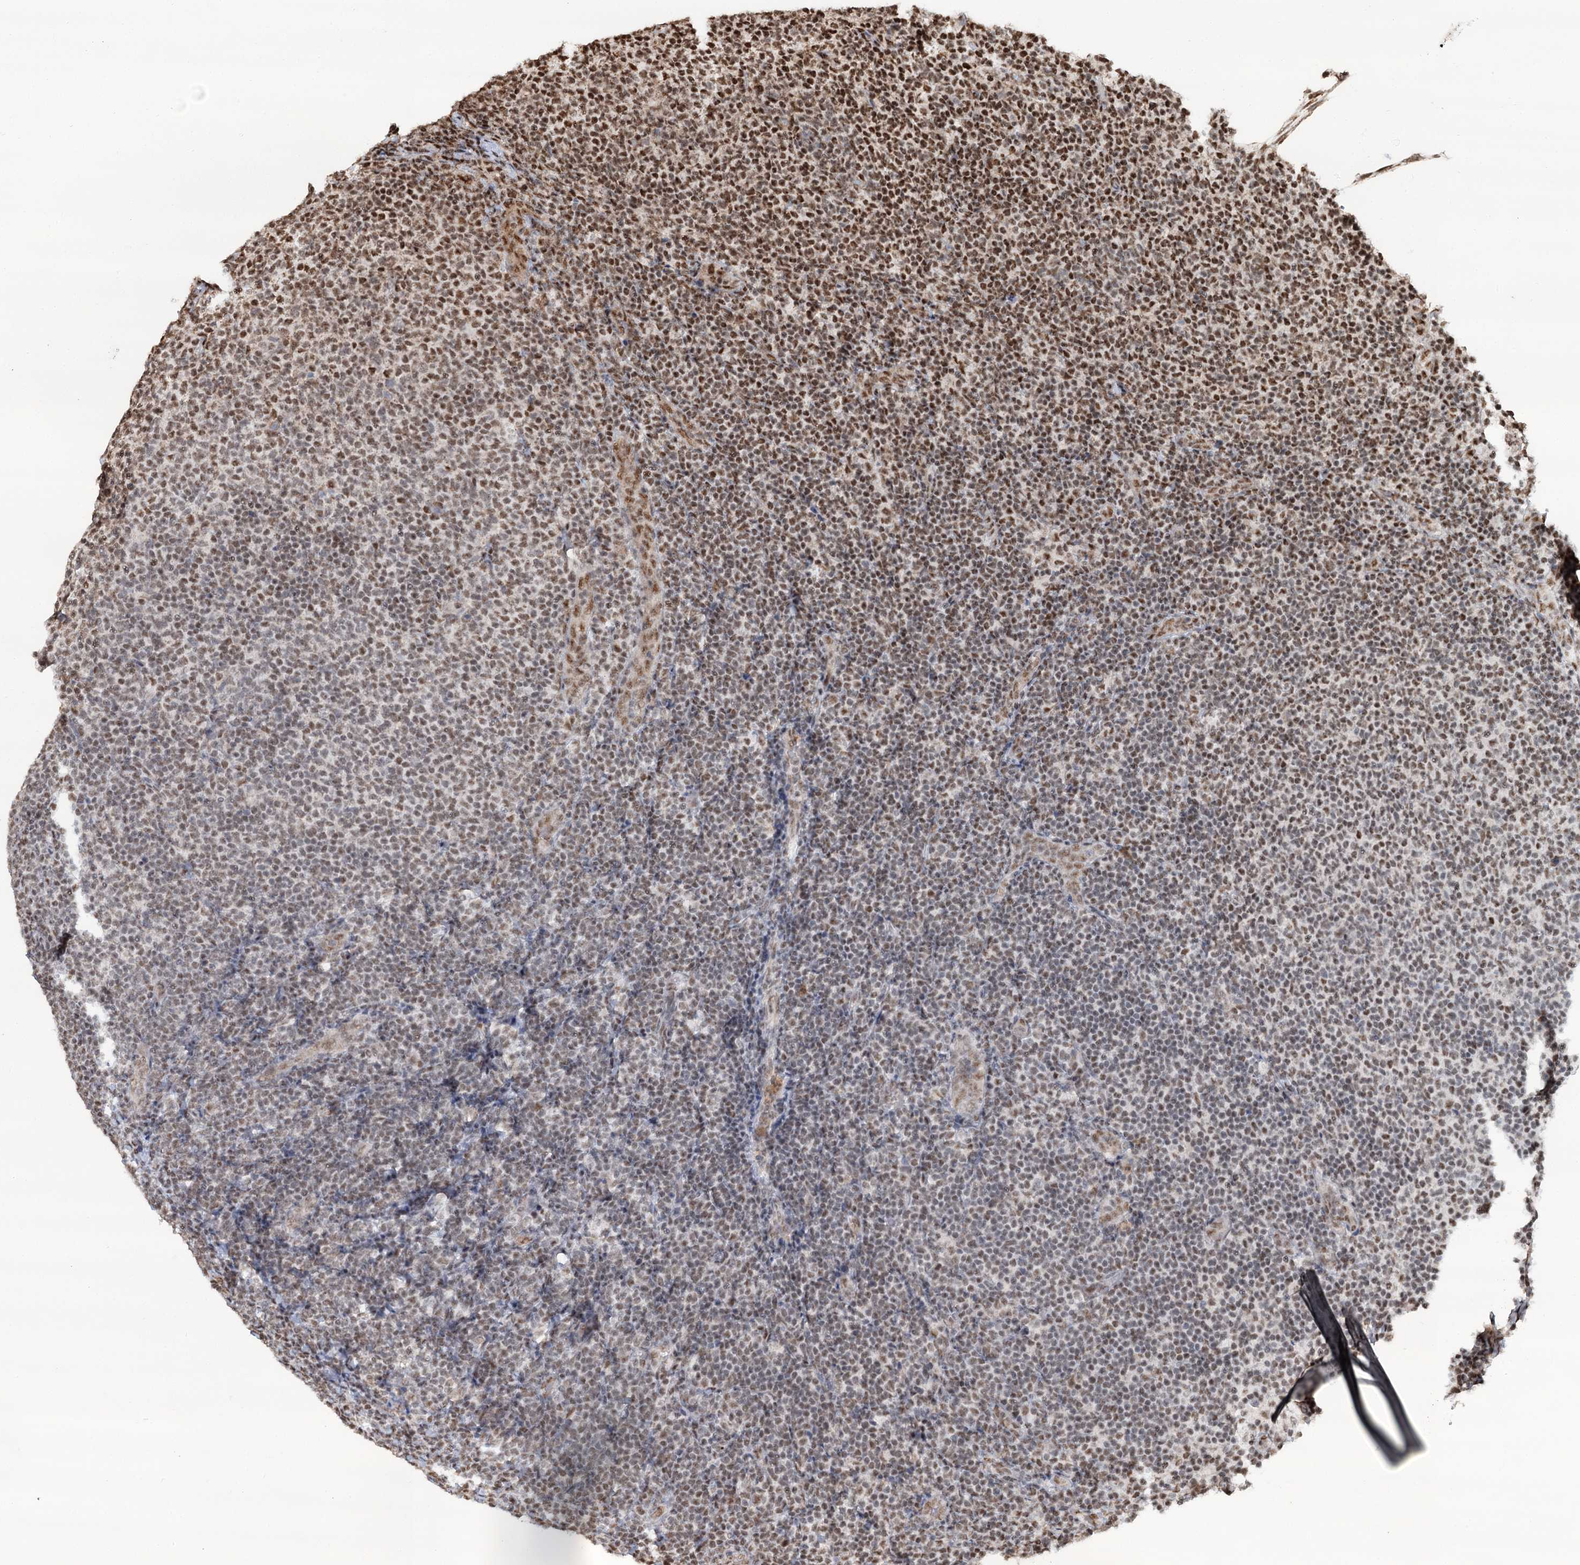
{"staining": {"intensity": "moderate", "quantity": "<25%", "location": "nuclear"}, "tissue": "lymphoma", "cell_type": "Tumor cells", "image_type": "cancer", "snomed": [{"axis": "morphology", "description": "Malignant lymphoma, non-Hodgkin's type, Low grade"}, {"axis": "topography", "description": "Lymph node"}], "caption": "Moderate nuclear staining for a protein is appreciated in approximately <25% of tumor cells of low-grade malignant lymphoma, non-Hodgkin's type using IHC.", "gene": "GPALPP1", "patient": {"sex": "male", "age": 66}}